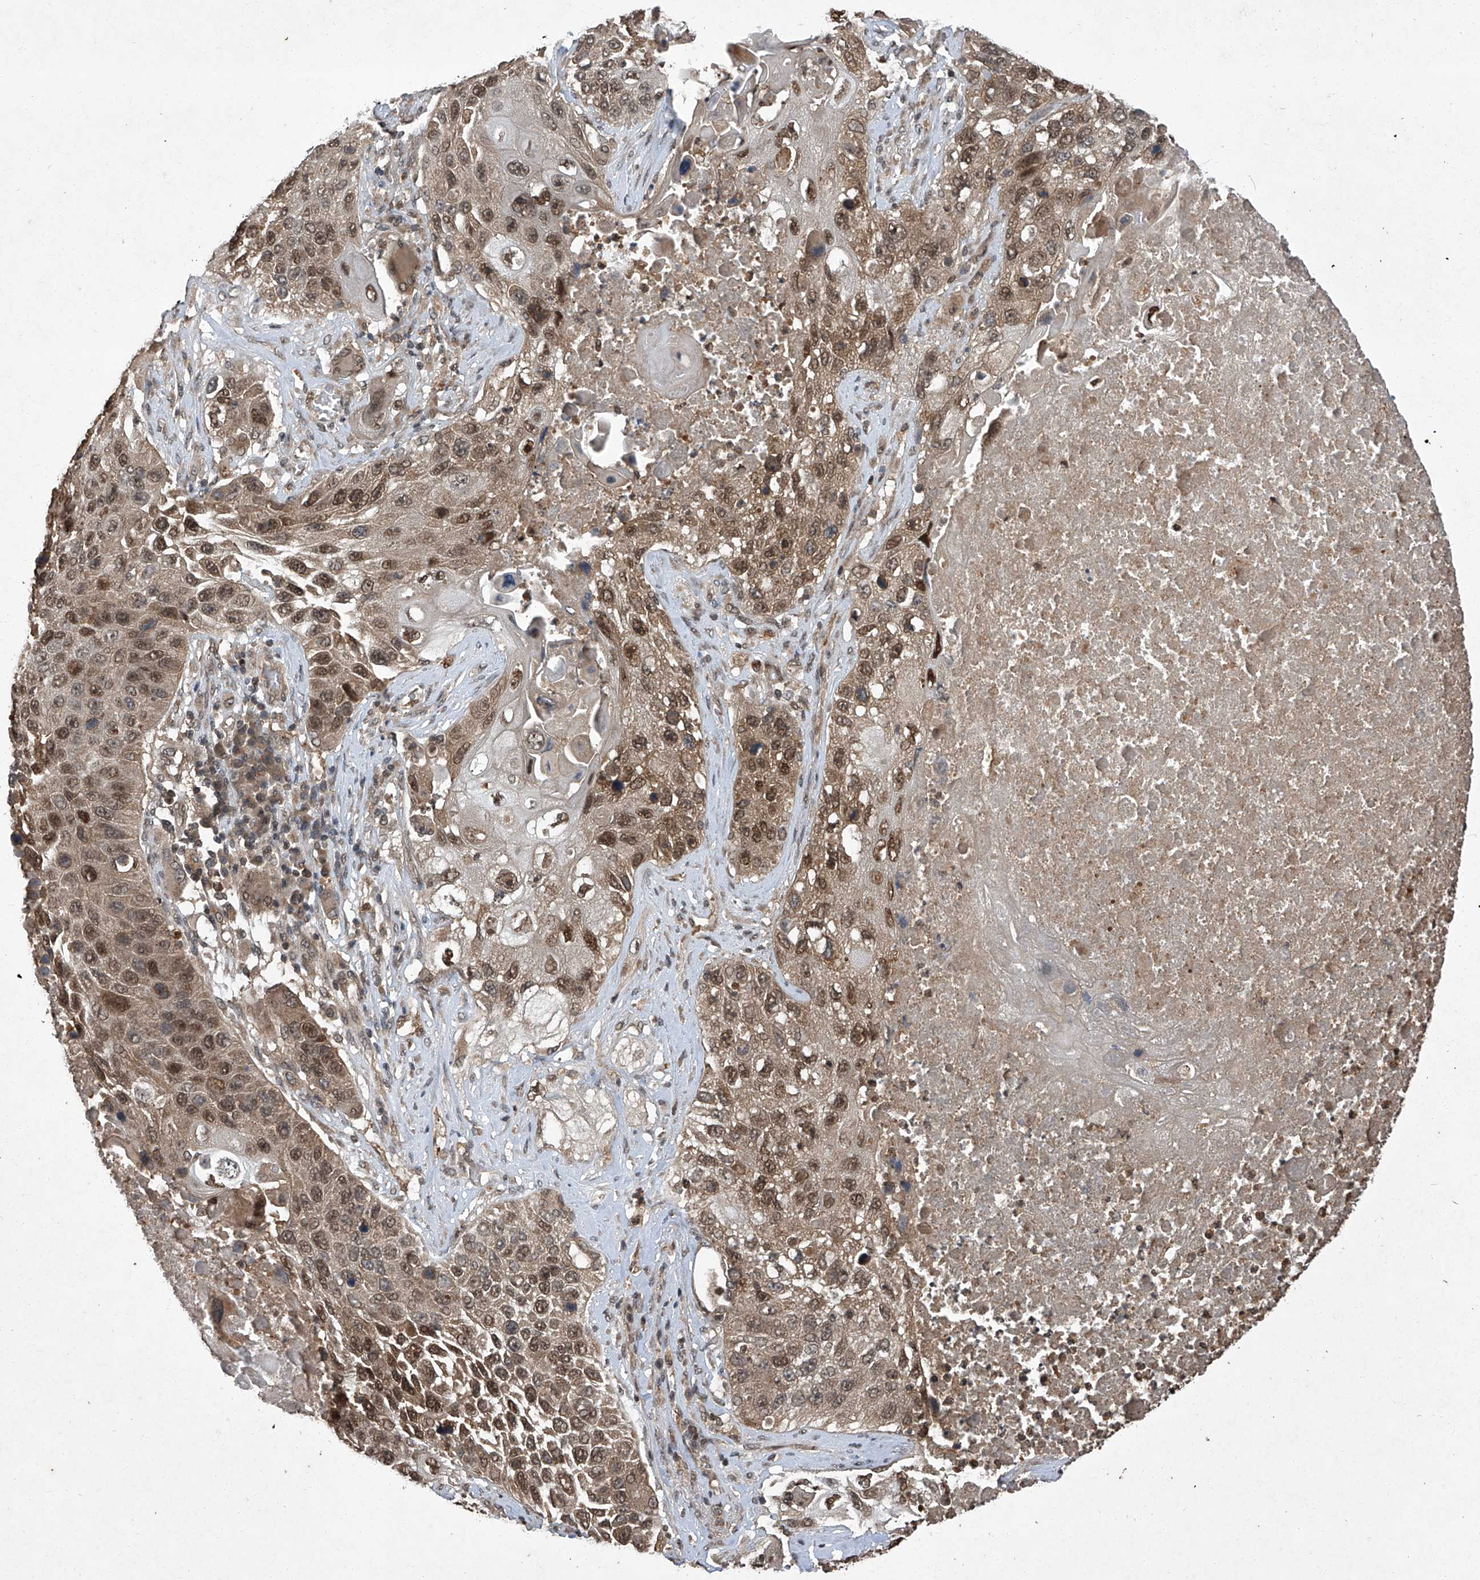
{"staining": {"intensity": "strong", "quantity": ">75%", "location": "cytoplasmic/membranous,nuclear"}, "tissue": "lung cancer", "cell_type": "Tumor cells", "image_type": "cancer", "snomed": [{"axis": "morphology", "description": "Squamous cell carcinoma, NOS"}, {"axis": "topography", "description": "Lung"}], "caption": "Lung squamous cell carcinoma tissue displays strong cytoplasmic/membranous and nuclear positivity in about >75% of tumor cells", "gene": "TSNAX", "patient": {"sex": "male", "age": 61}}